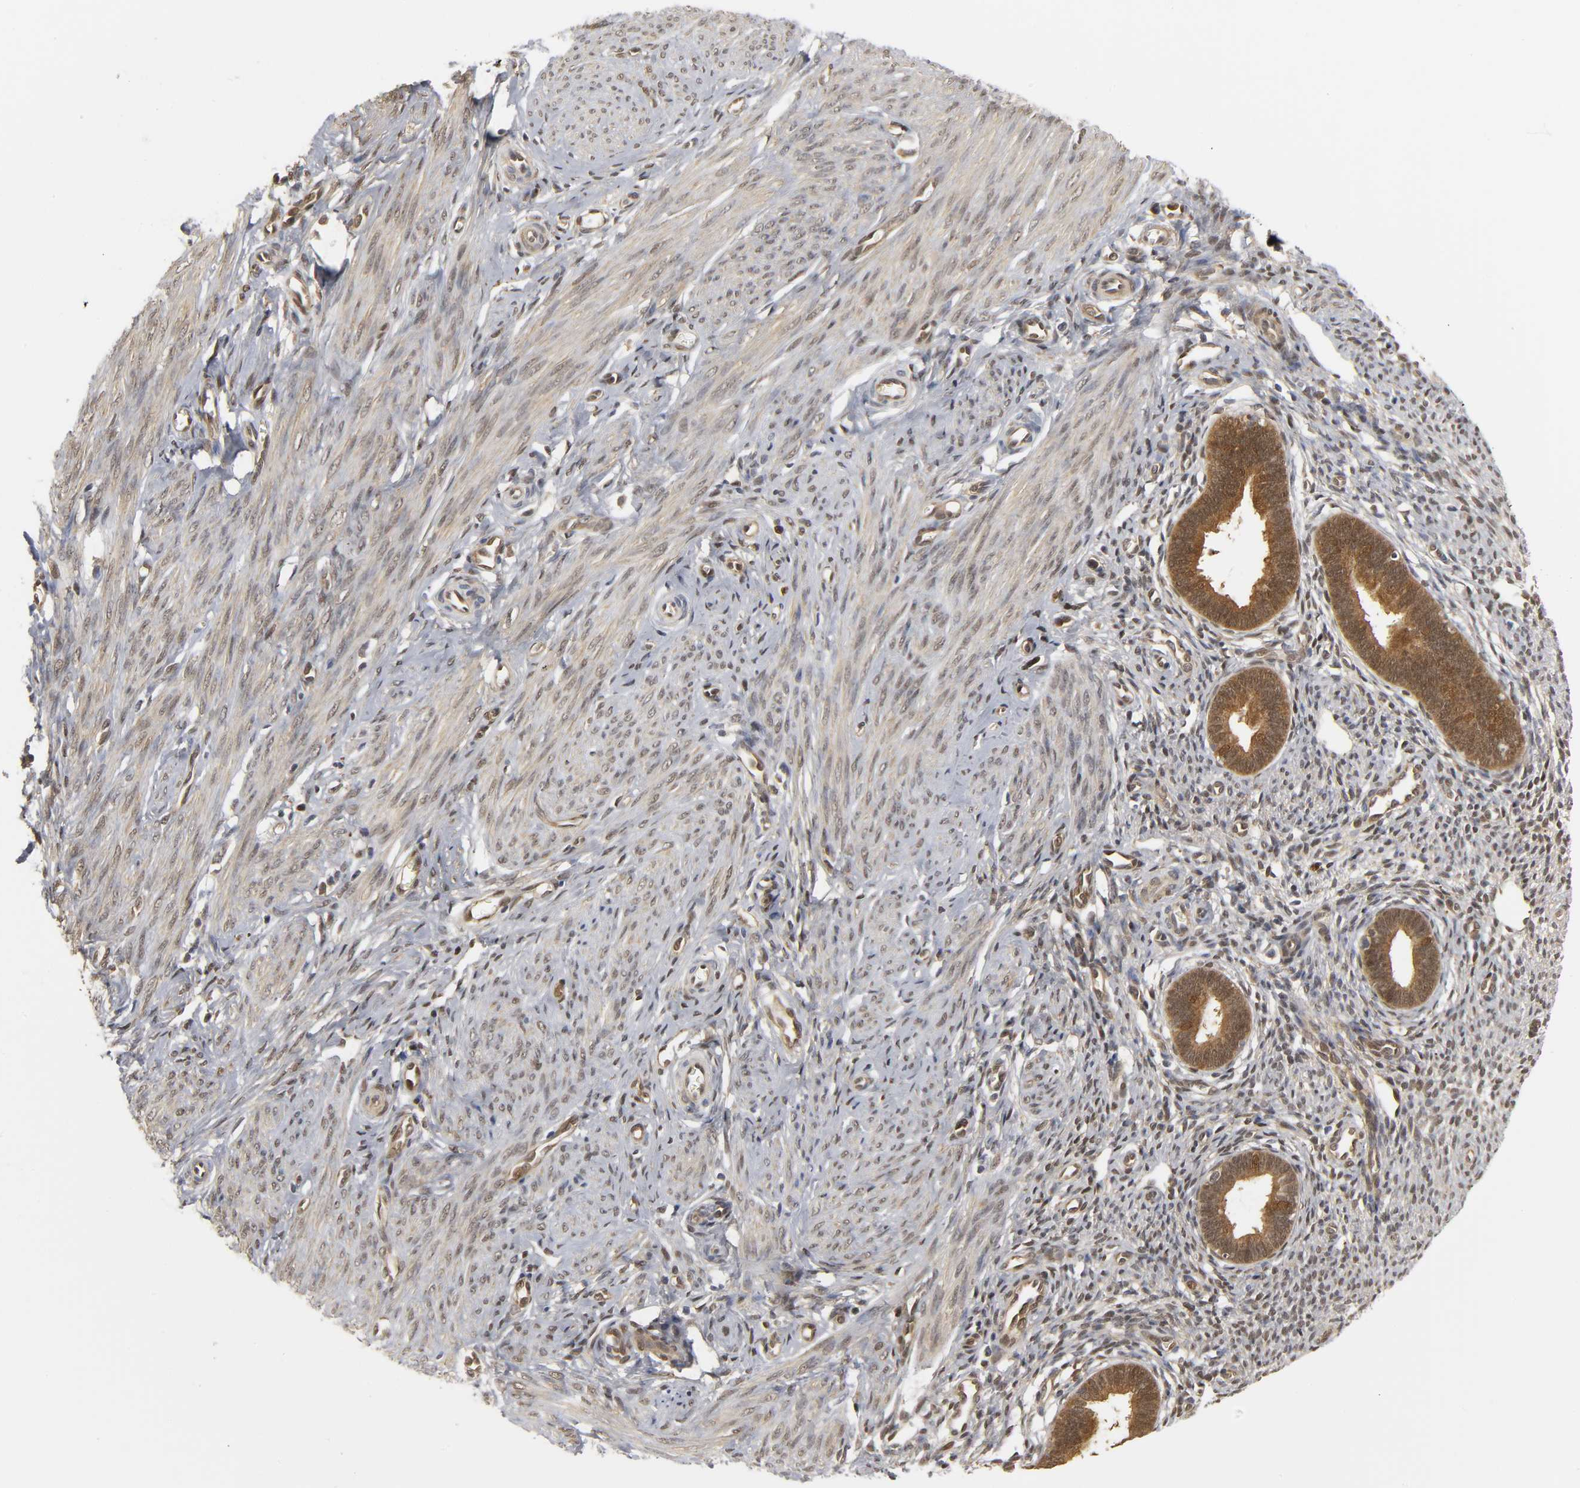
{"staining": {"intensity": "moderate", "quantity": ">75%", "location": "cytoplasmic/membranous,nuclear"}, "tissue": "endometrium", "cell_type": "Cells in endometrial stroma", "image_type": "normal", "snomed": [{"axis": "morphology", "description": "Normal tissue, NOS"}, {"axis": "topography", "description": "Endometrium"}], "caption": "Normal endometrium demonstrates moderate cytoplasmic/membranous,nuclear positivity in about >75% of cells in endometrial stroma.", "gene": "PARK7", "patient": {"sex": "female", "age": 27}}